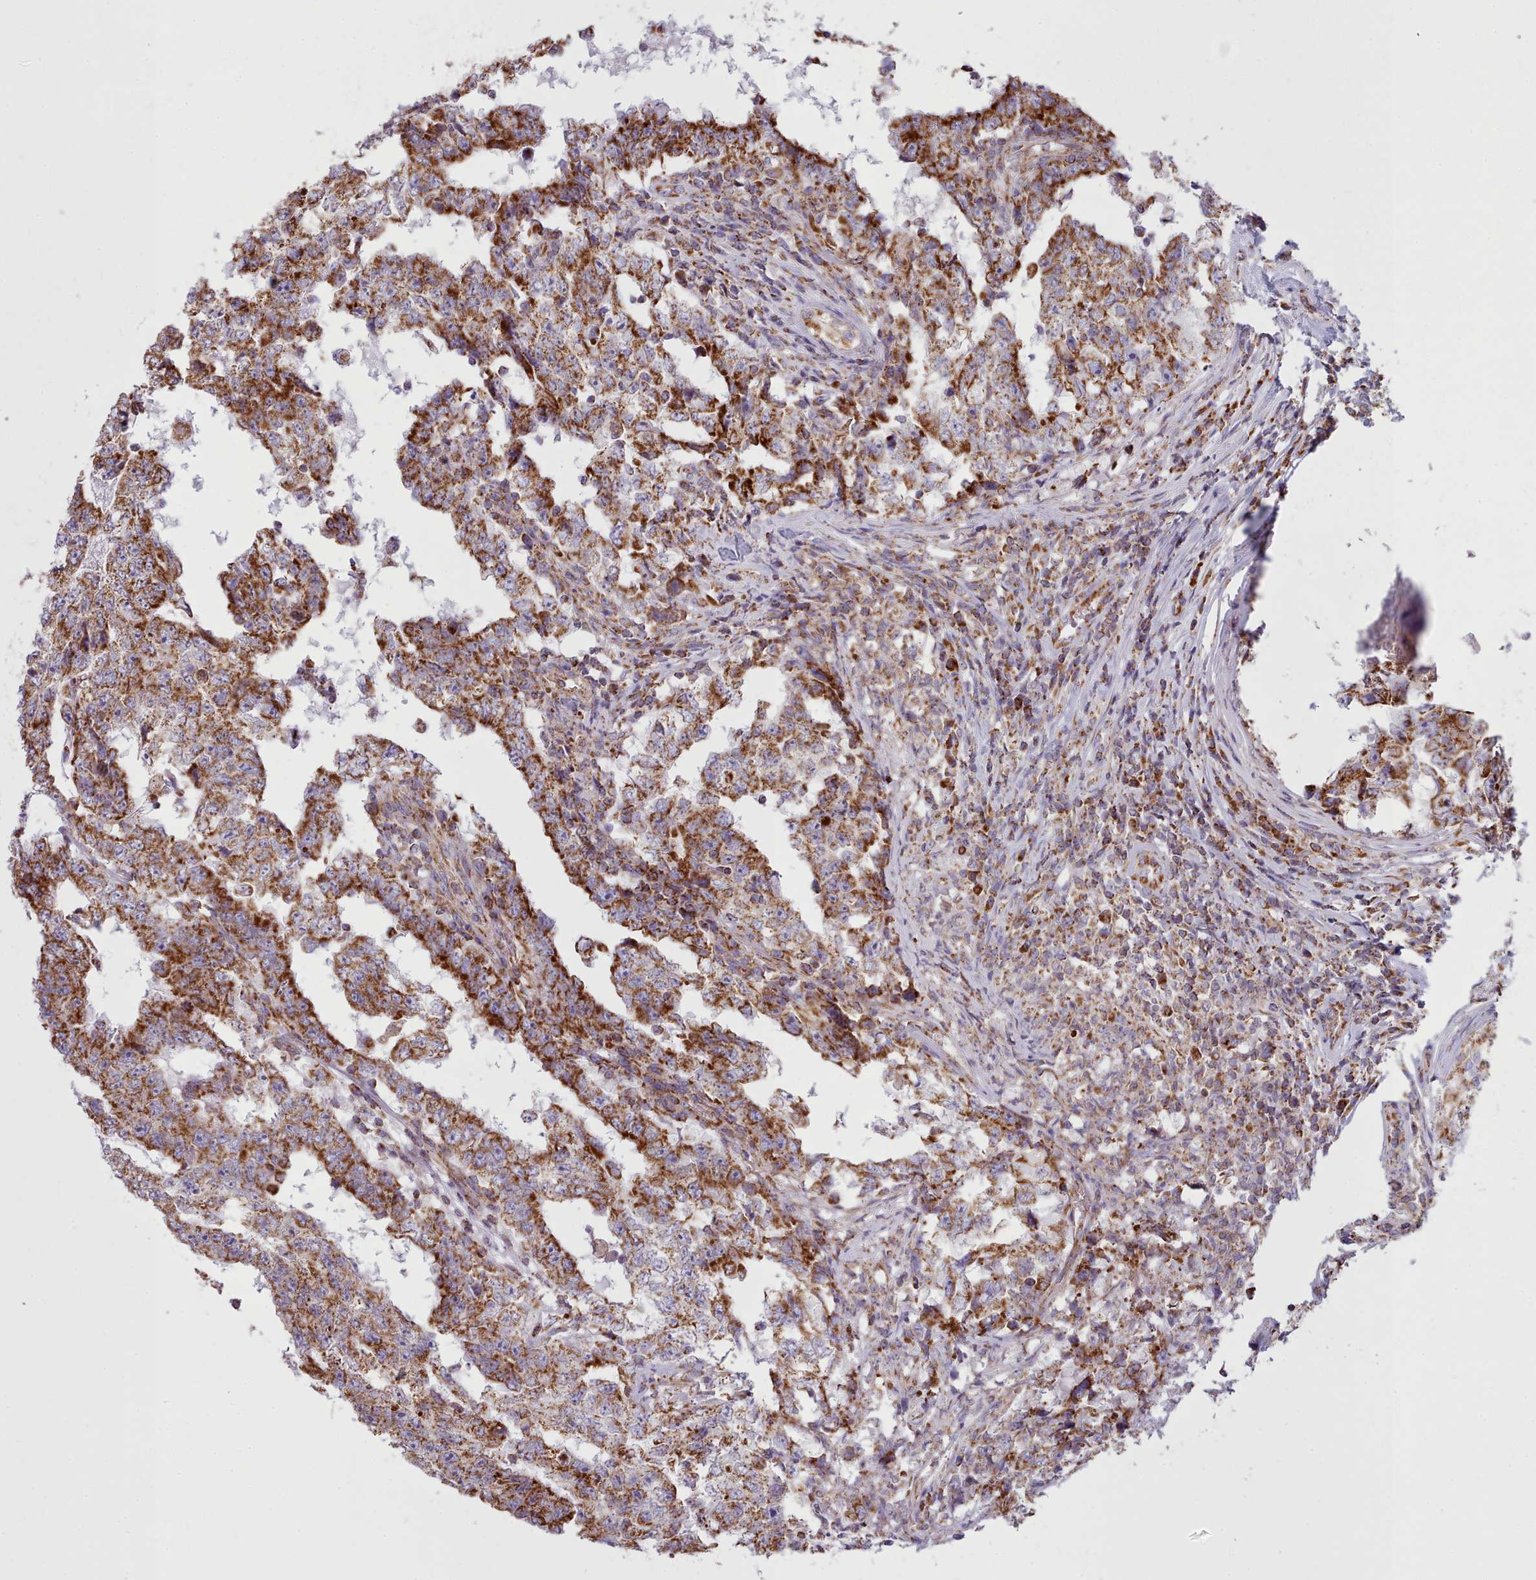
{"staining": {"intensity": "strong", "quantity": ">75%", "location": "cytoplasmic/membranous"}, "tissue": "testis cancer", "cell_type": "Tumor cells", "image_type": "cancer", "snomed": [{"axis": "morphology", "description": "Carcinoma, Embryonal, NOS"}, {"axis": "topography", "description": "Testis"}], "caption": "Testis cancer (embryonal carcinoma) stained with DAB immunohistochemistry (IHC) exhibits high levels of strong cytoplasmic/membranous positivity in approximately >75% of tumor cells. (DAB IHC, brown staining for protein, blue staining for nuclei).", "gene": "SRP54", "patient": {"sex": "male", "age": 25}}